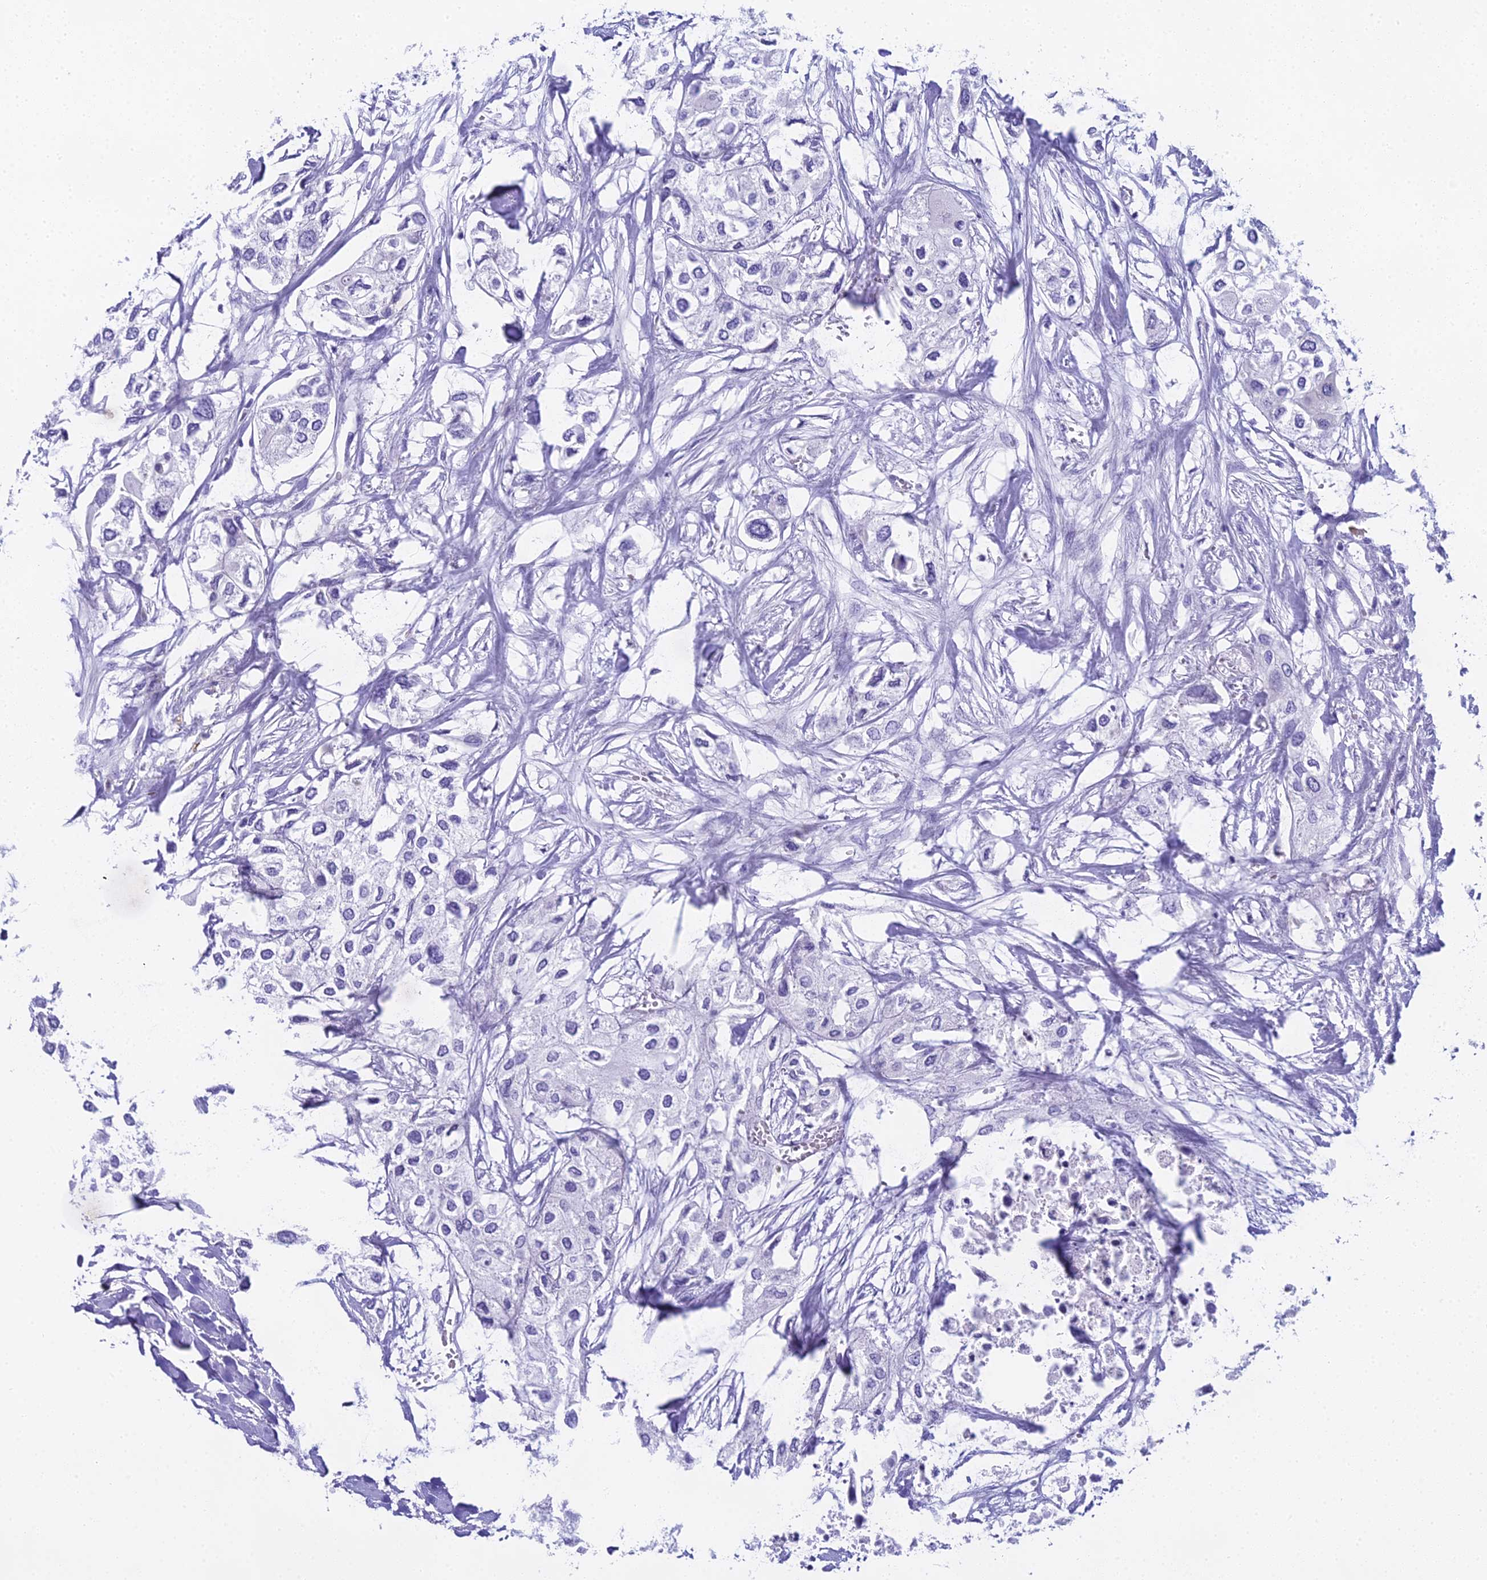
{"staining": {"intensity": "negative", "quantity": "none", "location": "none"}, "tissue": "urothelial cancer", "cell_type": "Tumor cells", "image_type": "cancer", "snomed": [{"axis": "morphology", "description": "Urothelial carcinoma, High grade"}, {"axis": "topography", "description": "Urinary bladder"}], "caption": "Tumor cells show no significant staining in urothelial cancer.", "gene": "UNC80", "patient": {"sex": "male", "age": 64}}